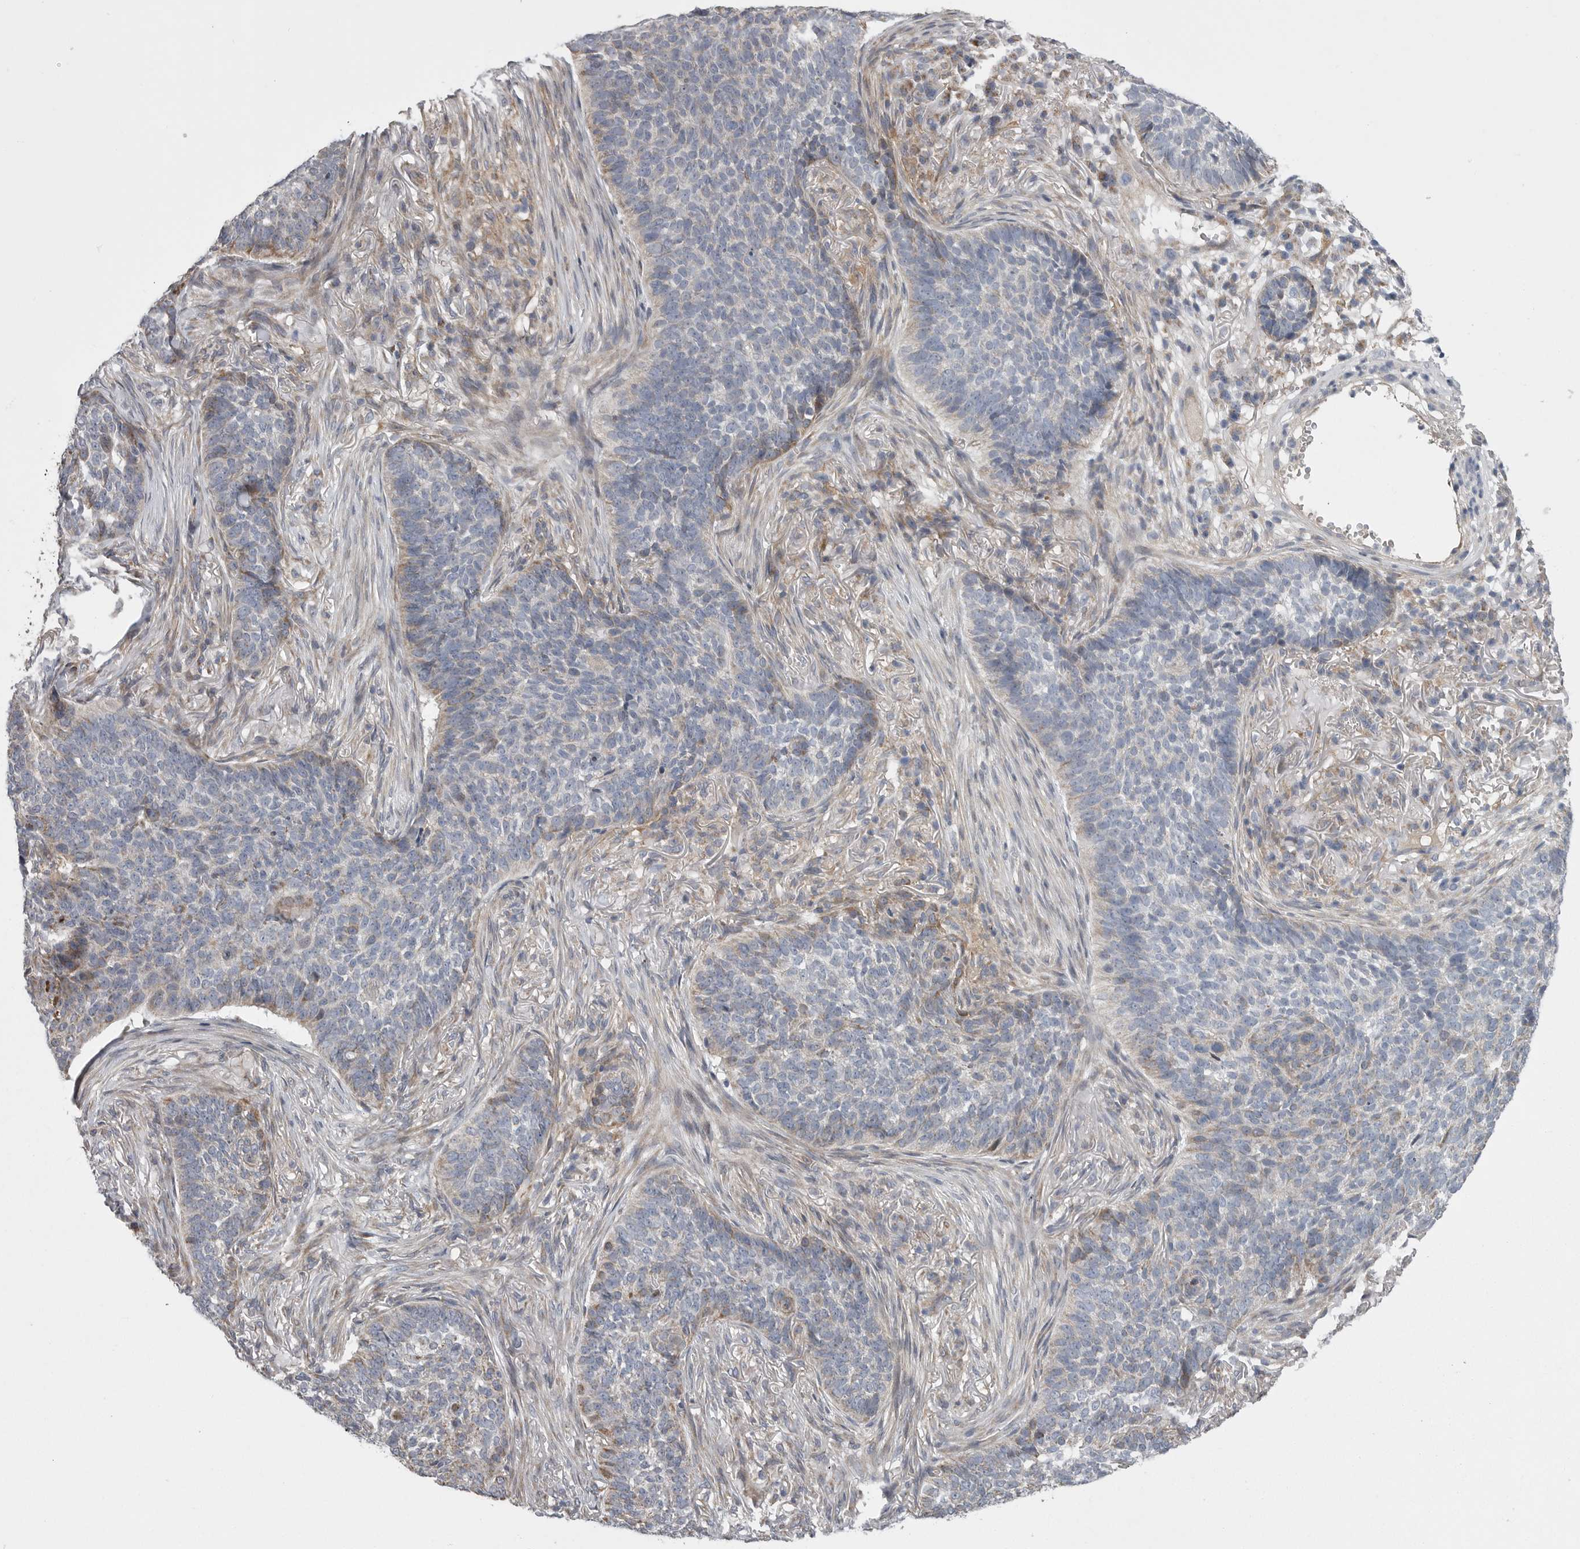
{"staining": {"intensity": "negative", "quantity": "none", "location": "none"}, "tissue": "skin cancer", "cell_type": "Tumor cells", "image_type": "cancer", "snomed": [{"axis": "morphology", "description": "Basal cell carcinoma"}, {"axis": "topography", "description": "Skin"}], "caption": "Human skin basal cell carcinoma stained for a protein using IHC reveals no staining in tumor cells.", "gene": "CRP", "patient": {"sex": "male", "age": 85}}